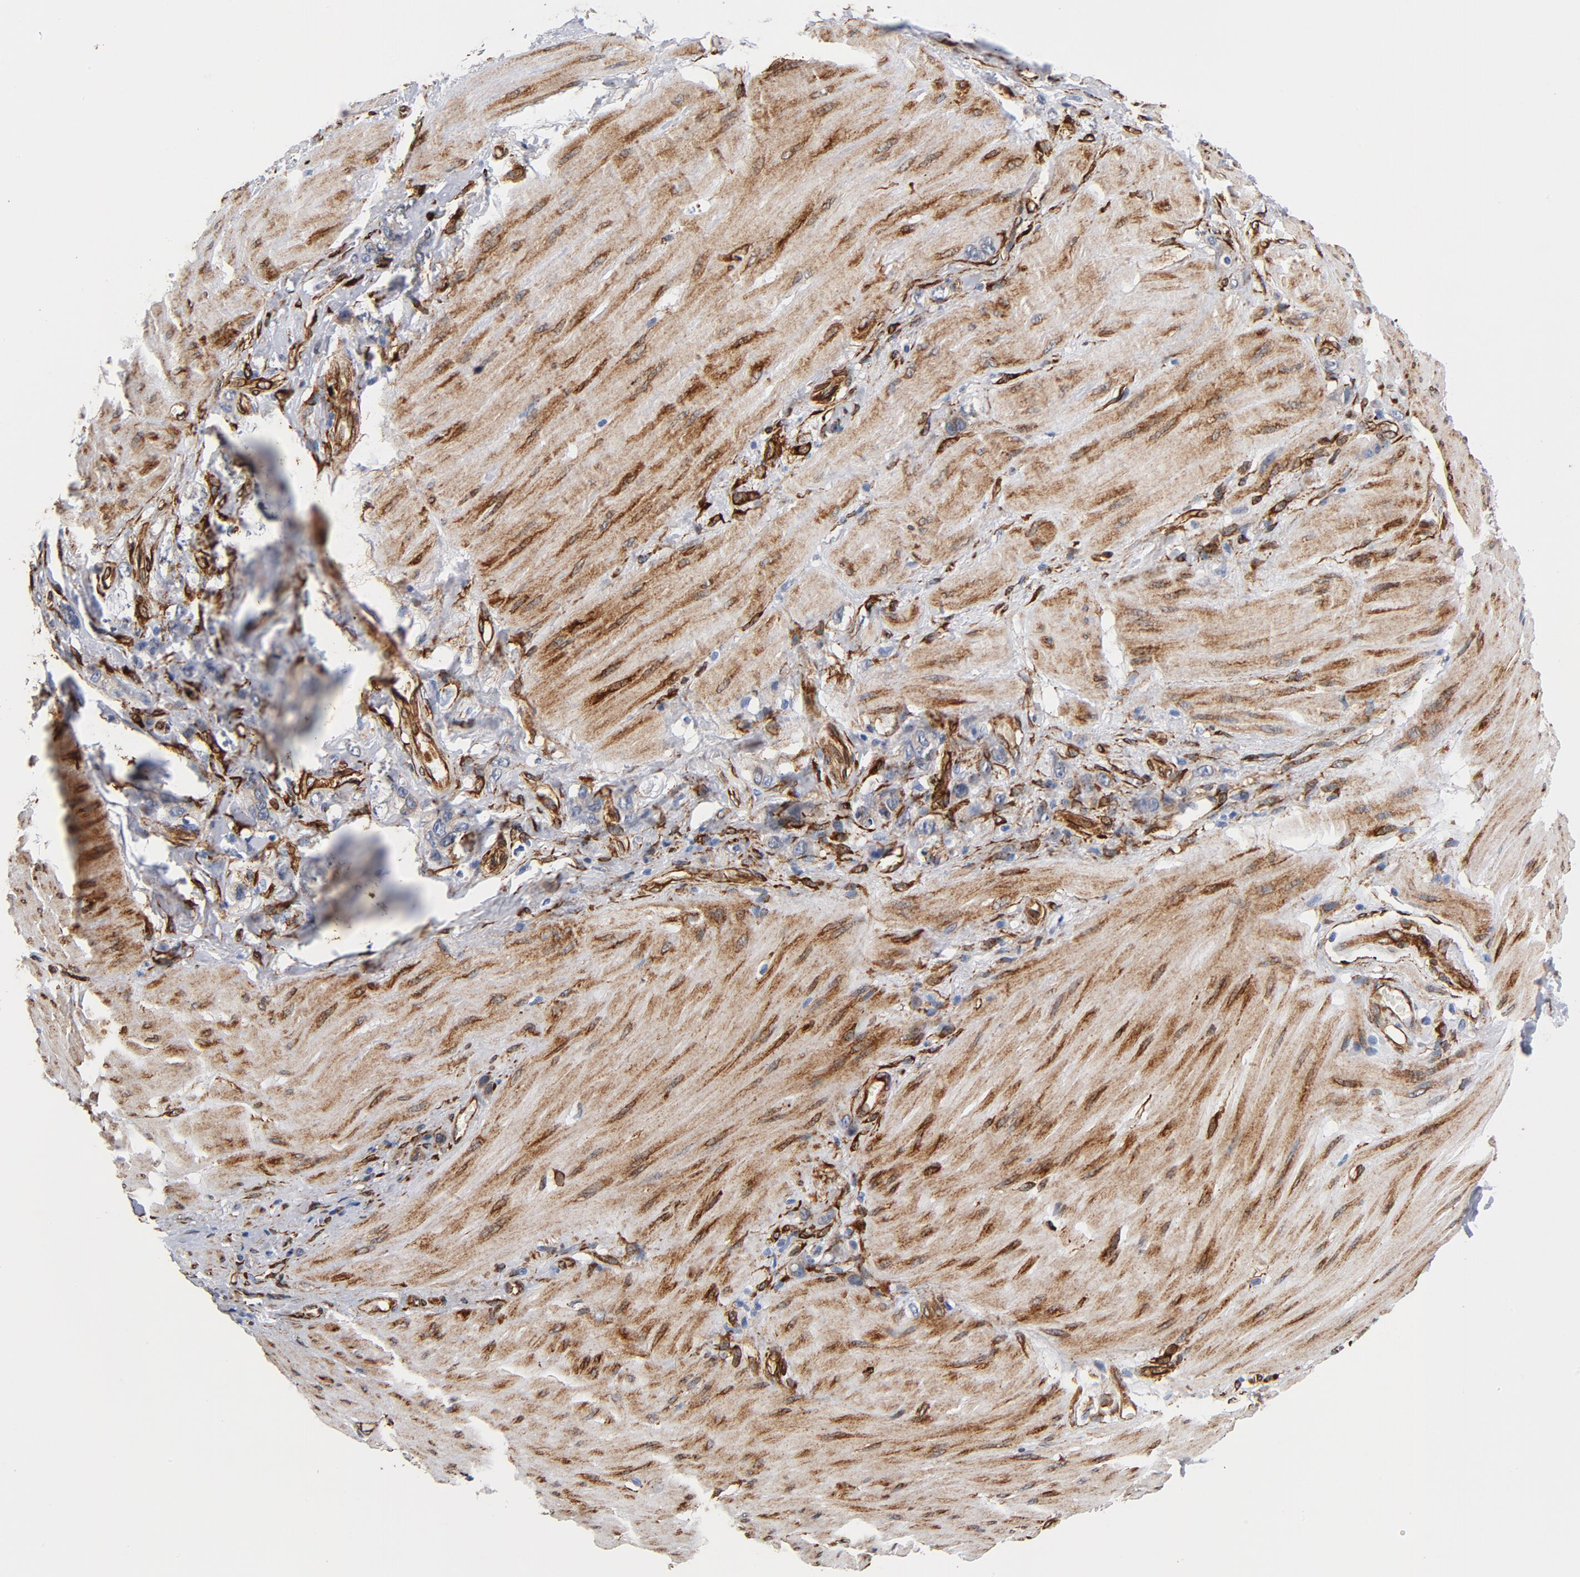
{"staining": {"intensity": "weak", "quantity": "25%-75%", "location": "cytoplasmic/membranous"}, "tissue": "stomach cancer", "cell_type": "Tumor cells", "image_type": "cancer", "snomed": [{"axis": "morphology", "description": "Normal tissue, NOS"}, {"axis": "morphology", "description": "Adenocarcinoma, NOS"}, {"axis": "topography", "description": "Stomach"}], "caption": "The image displays immunohistochemical staining of adenocarcinoma (stomach). There is weak cytoplasmic/membranous expression is identified in approximately 25%-75% of tumor cells.", "gene": "SERPINH1", "patient": {"sex": "male", "age": 82}}